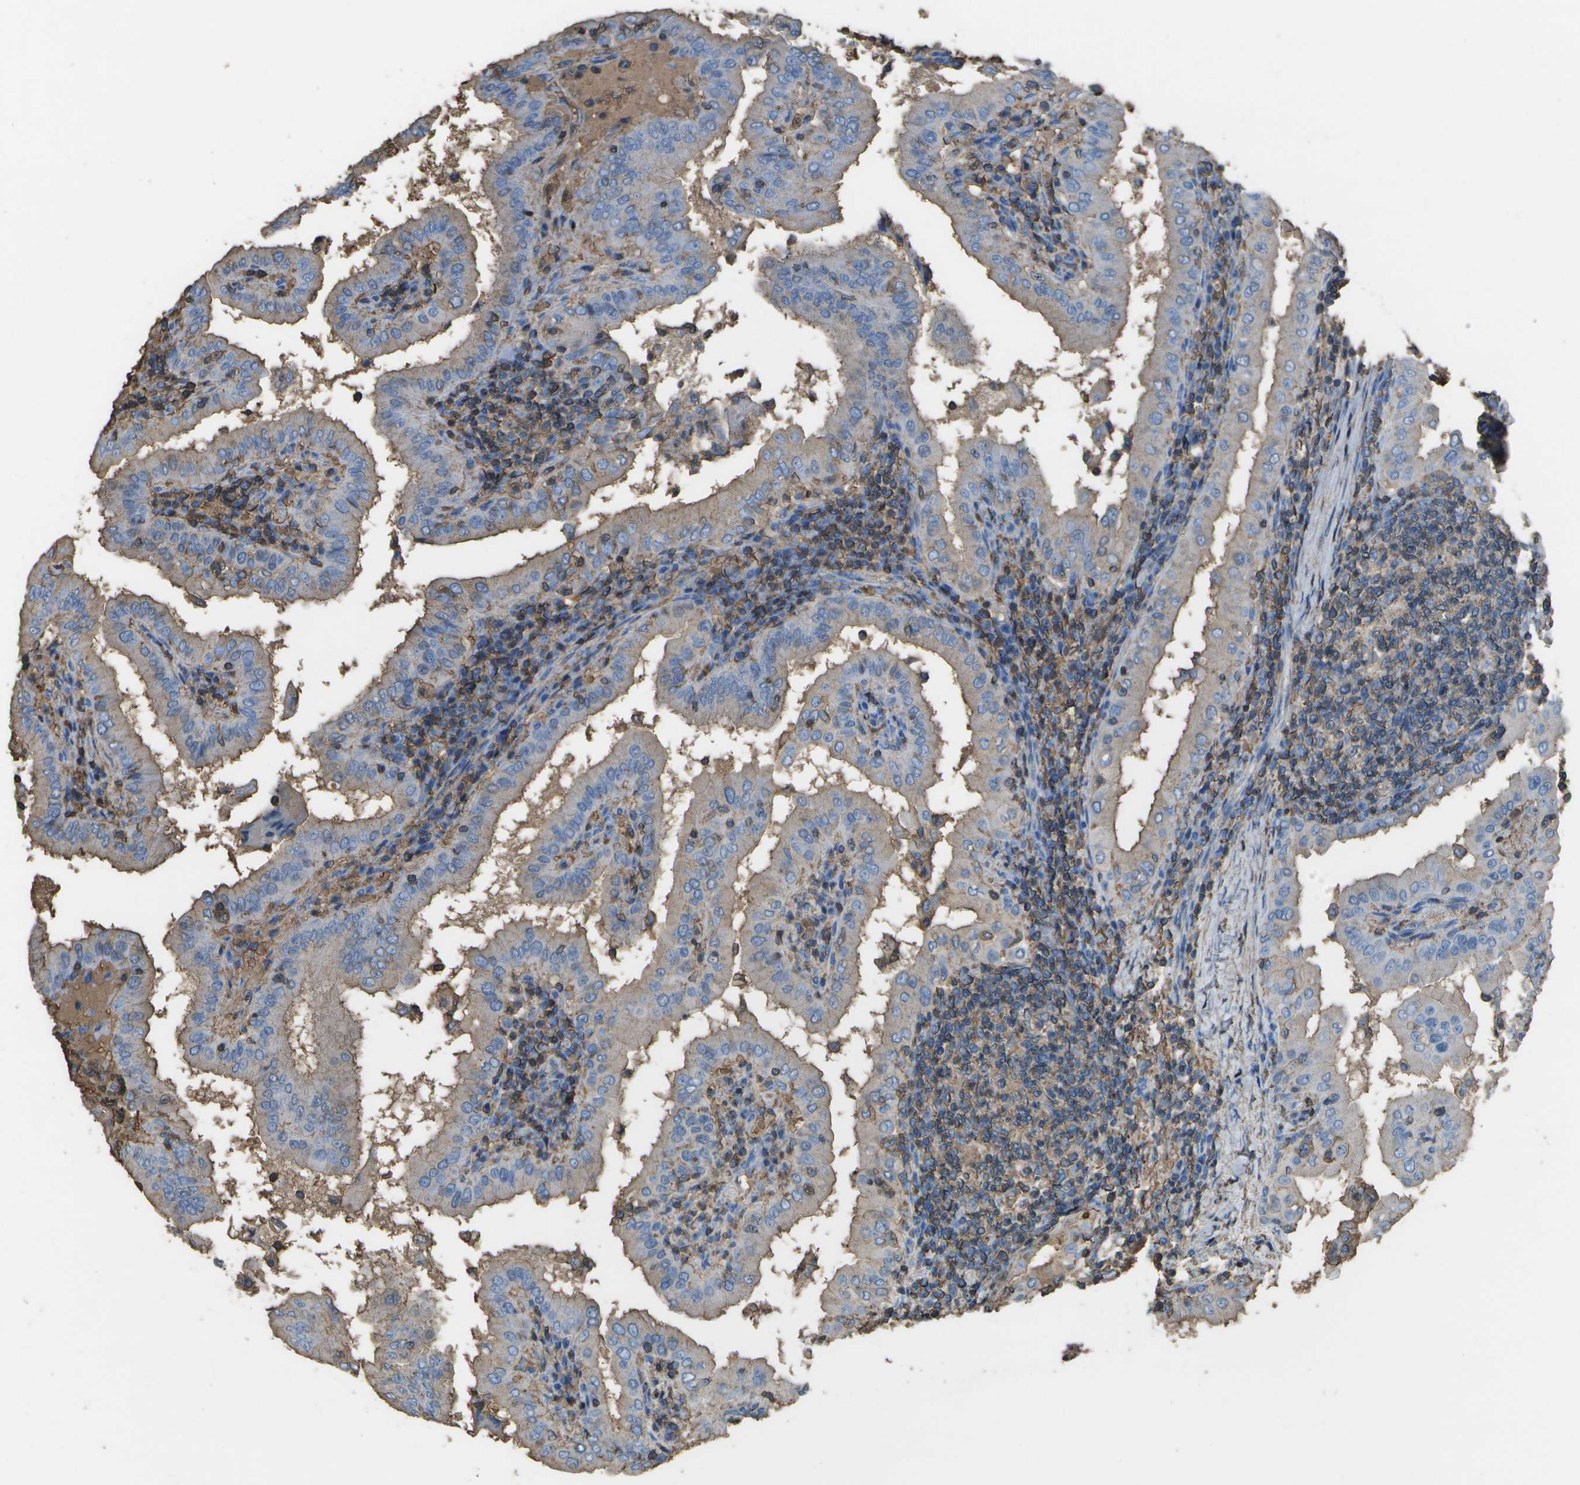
{"staining": {"intensity": "weak", "quantity": "25%-75%", "location": "cytoplasmic/membranous"}, "tissue": "thyroid cancer", "cell_type": "Tumor cells", "image_type": "cancer", "snomed": [{"axis": "morphology", "description": "Papillary adenocarcinoma, NOS"}, {"axis": "topography", "description": "Thyroid gland"}], "caption": "Protein expression analysis of thyroid cancer (papillary adenocarcinoma) reveals weak cytoplasmic/membranous staining in about 25%-75% of tumor cells.", "gene": "CYP4F11", "patient": {"sex": "male", "age": 33}}